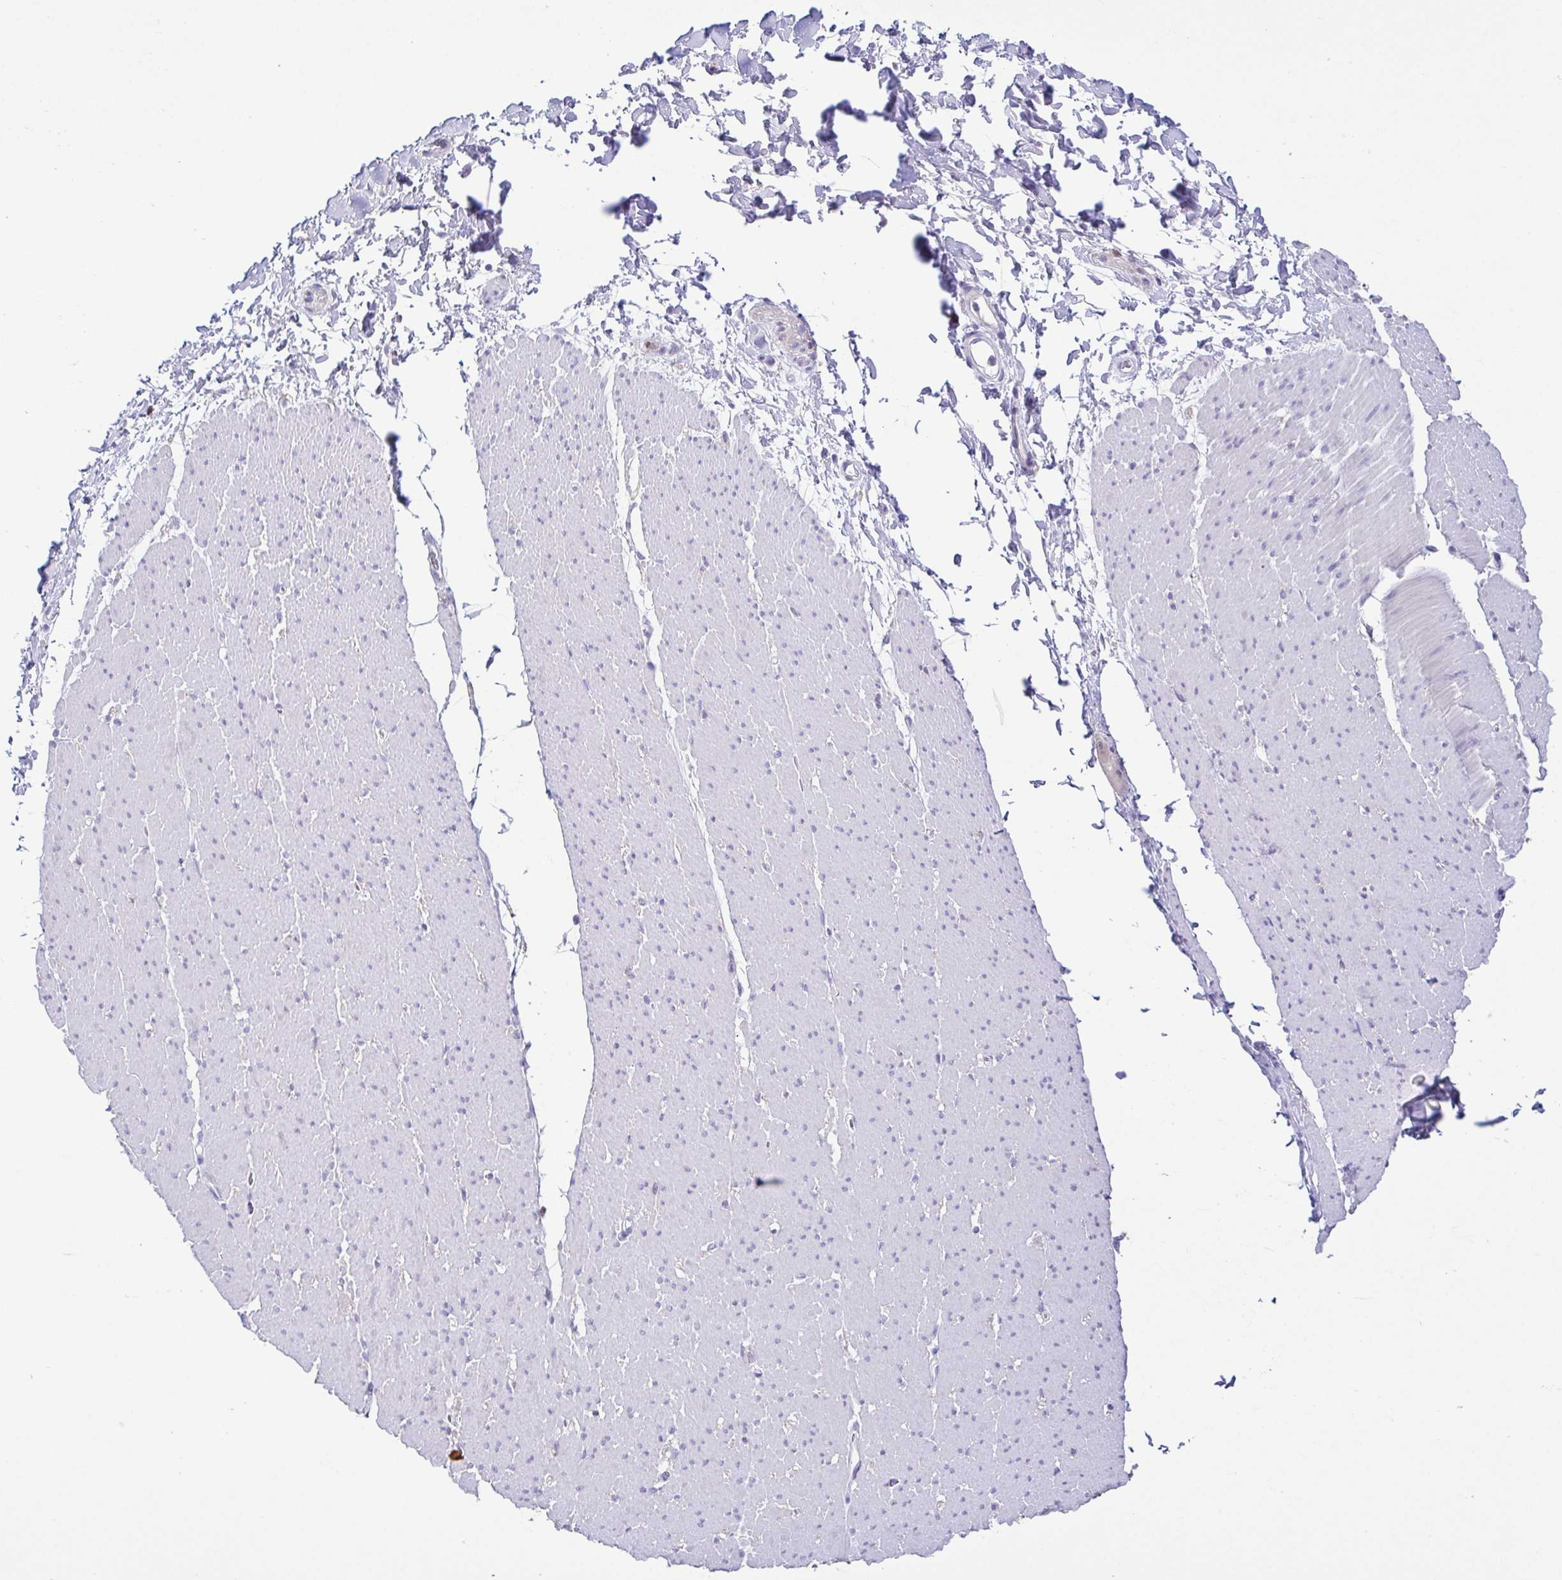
{"staining": {"intensity": "negative", "quantity": "none", "location": "none"}, "tissue": "smooth muscle", "cell_type": "Smooth muscle cells", "image_type": "normal", "snomed": [{"axis": "morphology", "description": "Normal tissue, NOS"}, {"axis": "topography", "description": "Smooth muscle"}, {"axis": "topography", "description": "Rectum"}], "caption": "Immunohistochemistry (IHC) micrograph of normal smooth muscle: human smooth muscle stained with DAB (3,3'-diaminobenzidine) exhibits no significant protein expression in smooth muscle cells.", "gene": "PGLYRP1", "patient": {"sex": "male", "age": 53}}